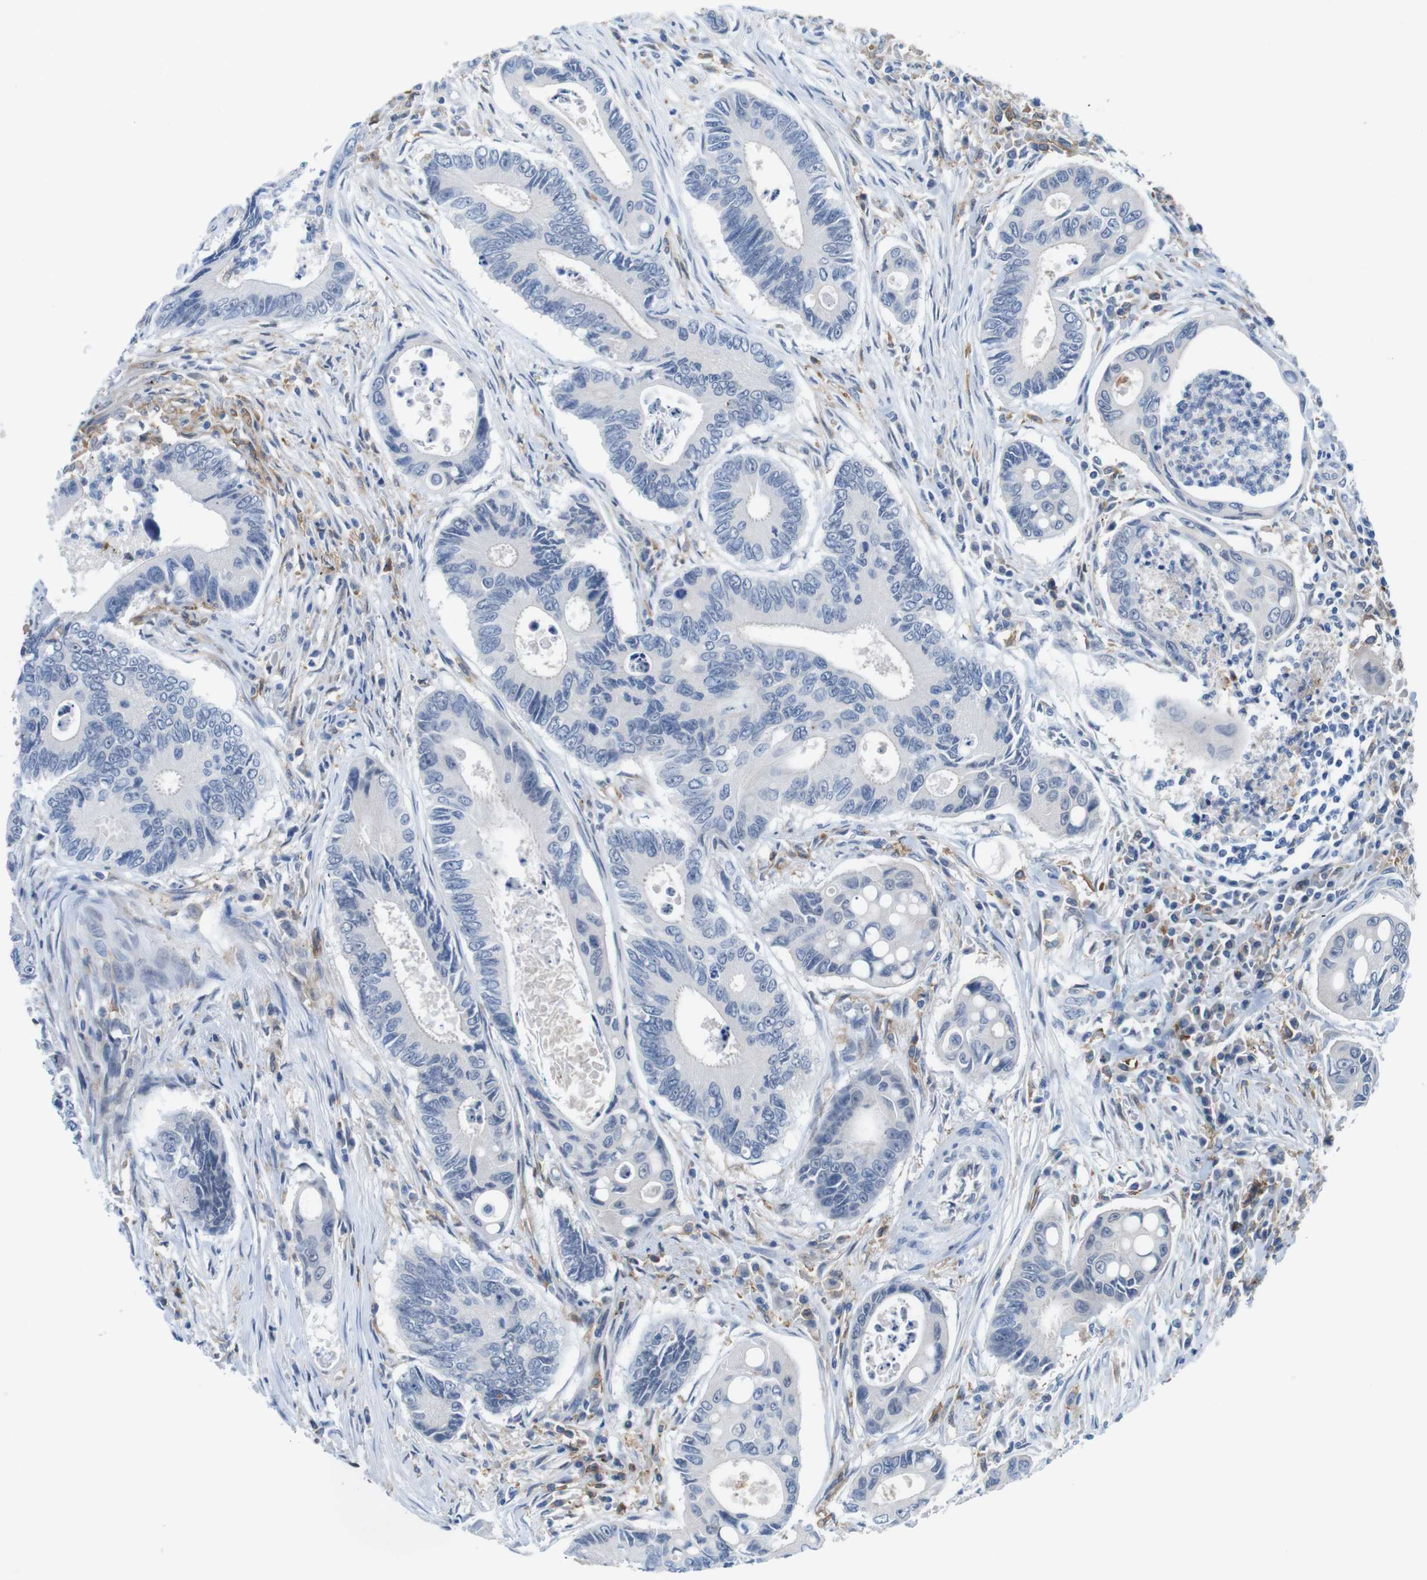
{"staining": {"intensity": "negative", "quantity": "none", "location": "none"}, "tissue": "colorectal cancer", "cell_type": "Tumor cells", "image_type": "cancer", "snomed": [{"axis": "morphology", "description": "Inflammation, NOS"}, {"axis": "morphology", "description": "Adenocarcinoma, NOS"}, {"axis": "topography", "description": "Colon"}], "caption": "The histopathology image displays no staining of tumor cells in colorectal cancer (adenocarcinoma).", "gene": "CD300C", "patient": {"sex": "male", "age": 72}}